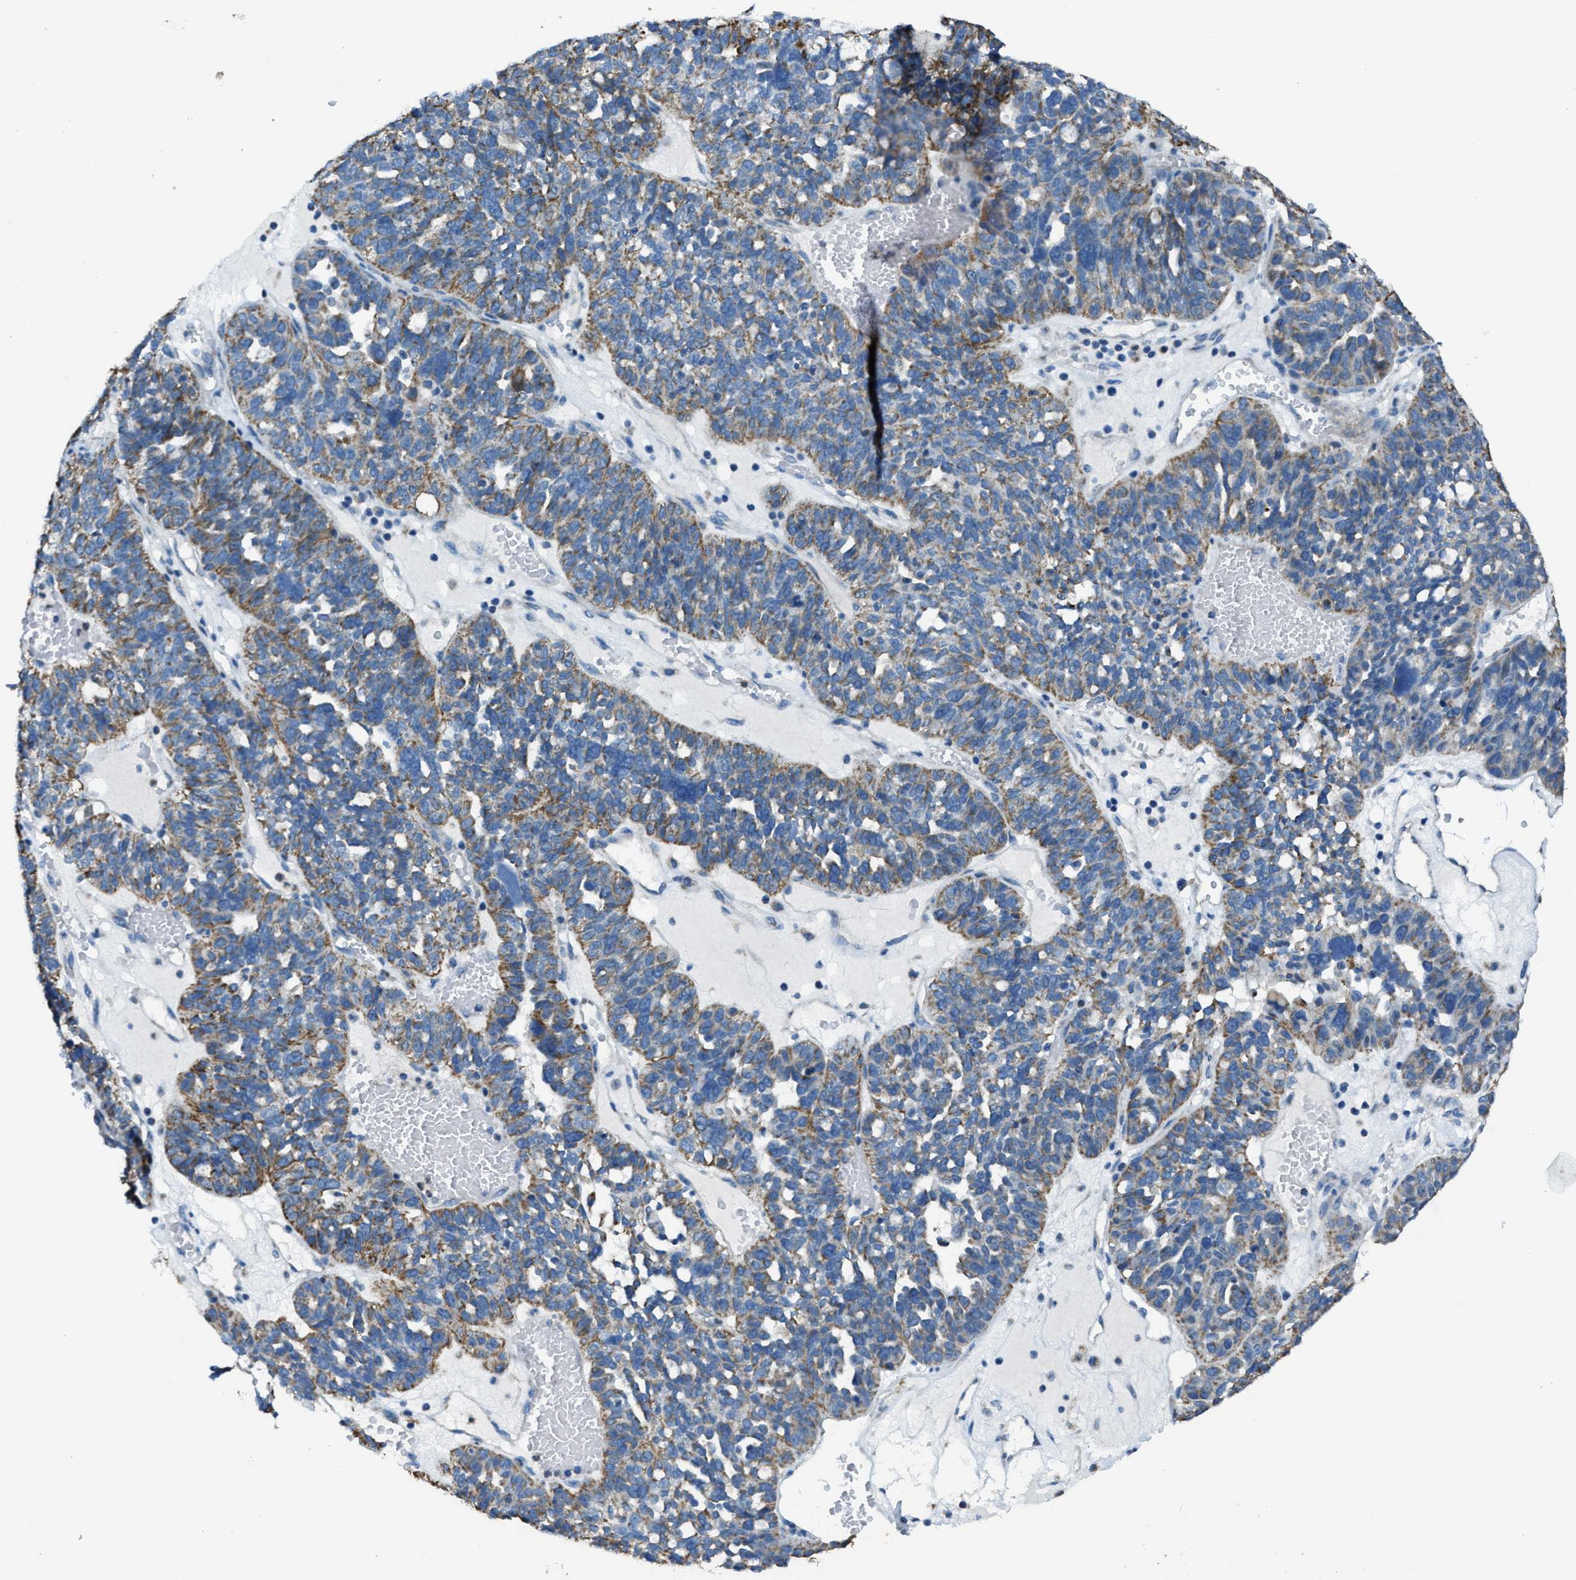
{"staining": {"intensity": "moderate", "quantity": ">75%", "location": "cytoplasmic/membranous"}, "tissue": "ovarian cancer", "cell_type": "Tumor cells", "image_type": "cancer", "snomed": [{"axis": "morphology", "description": "Cystadenocarcinoma, serous, NOS"}, {"axis": "topography", "description": "Ovary"}], "caption": "Moderate cytoplasmic/membranous positivity for a protein is seen in approximately >75% of tumor cells of serous cystadenocarcinoma (ovarian) using IHC.", "gene": "SLC25A11", "patient": {"sex": "female", "age": 59}}